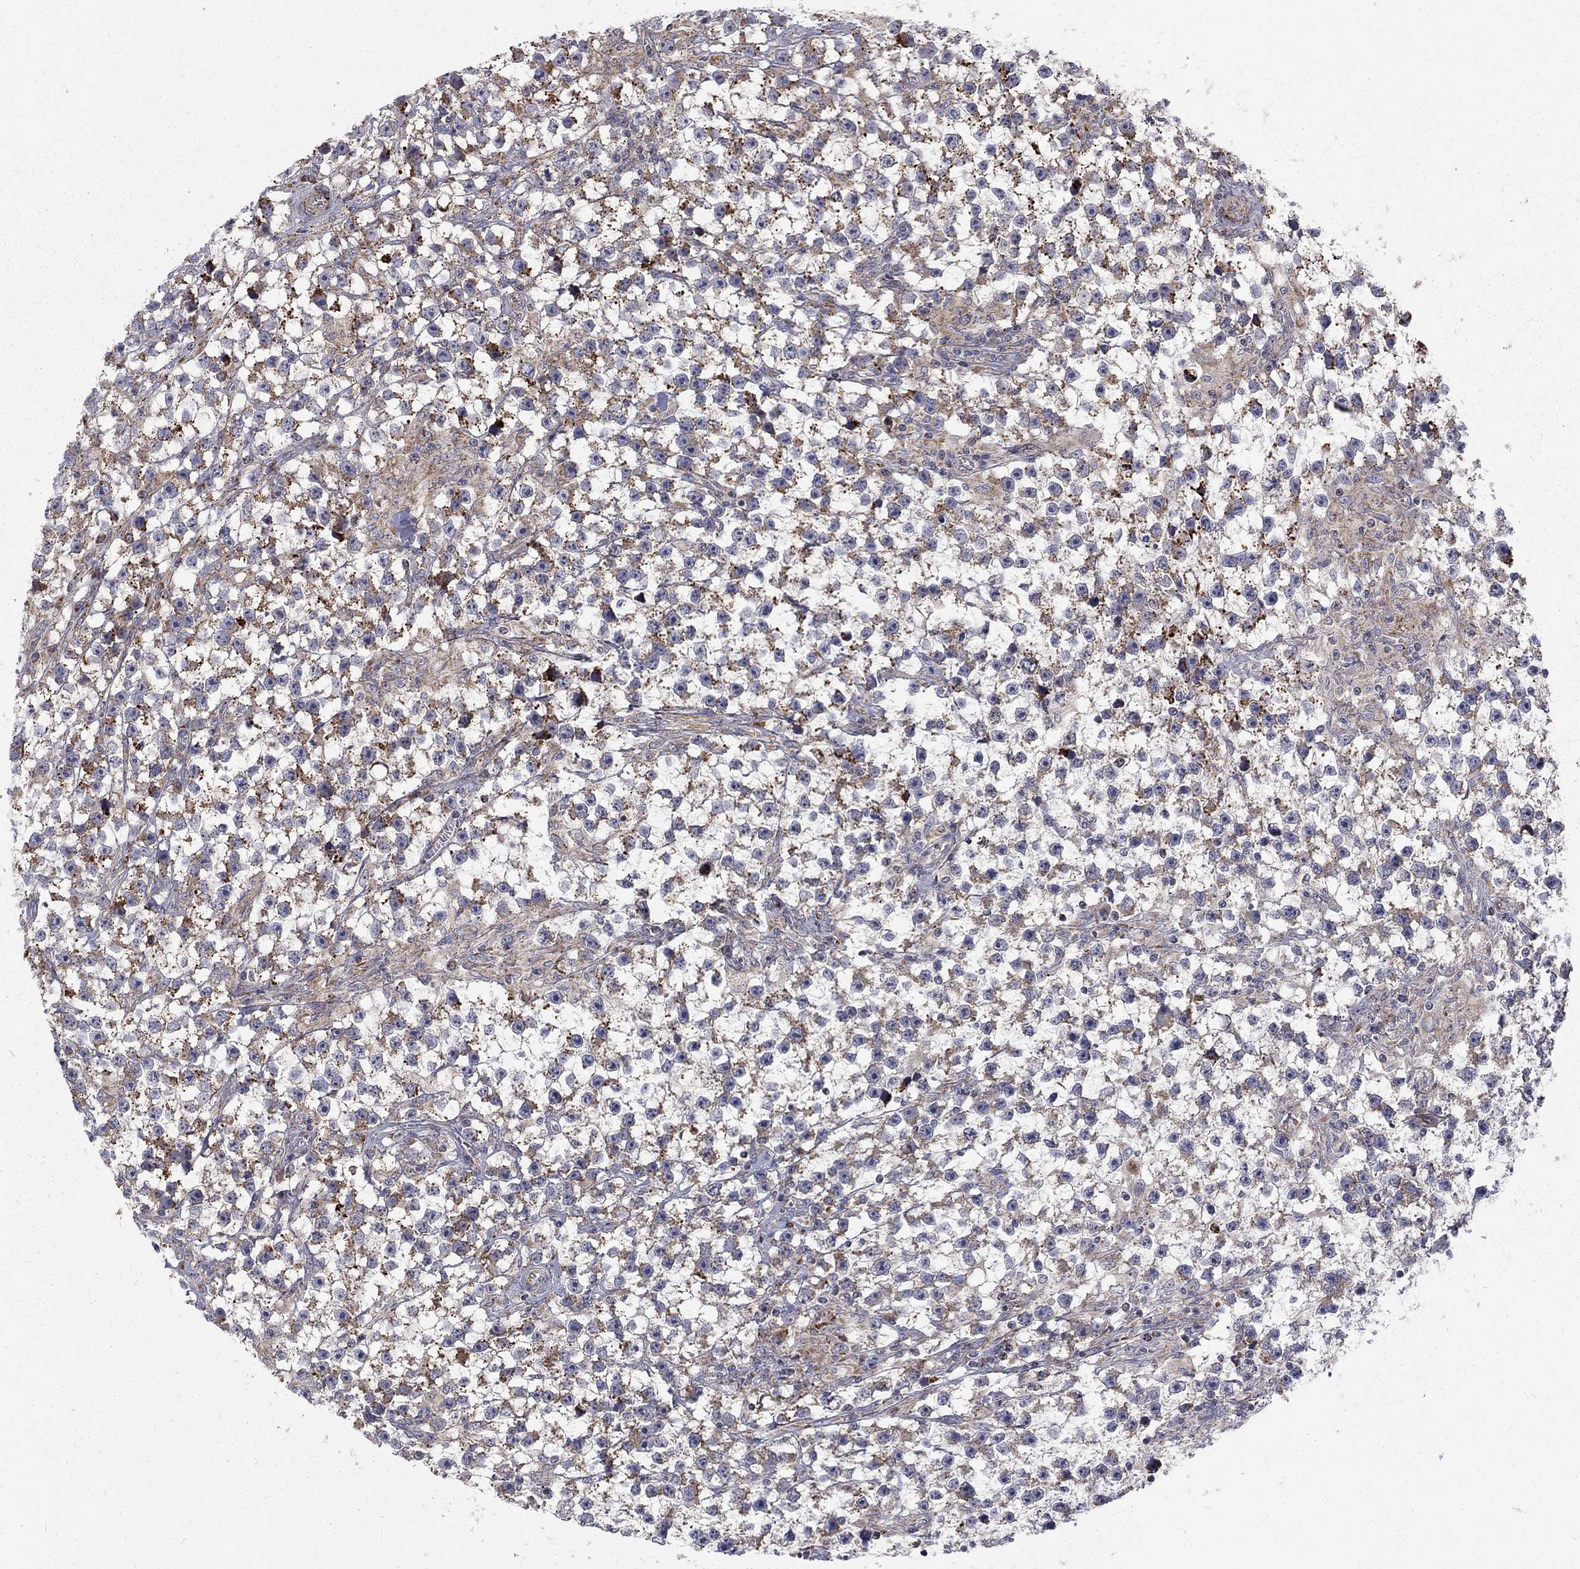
{"staining": {"intensity": "moderate", "quantity": "25%-75%", "location": "cytoplasmic/membranous"}, "tissue": "testis cancer", "cell_type": "Tumor cells", "image_type": "cancer", "snomed": [{"axis": "morphology", "description": "Seminoma, NOS"}, {"axis": "topography", "description": "Testis"}], "caption": "Human seminoma (testis) stained with a brown dye demonstrates moderate cytoplasmic/membranous positive expression in about 25%-75% of tumor cells.", "gene": "ALDH1B1", "patient": {"sex": "male", "age": 59}}